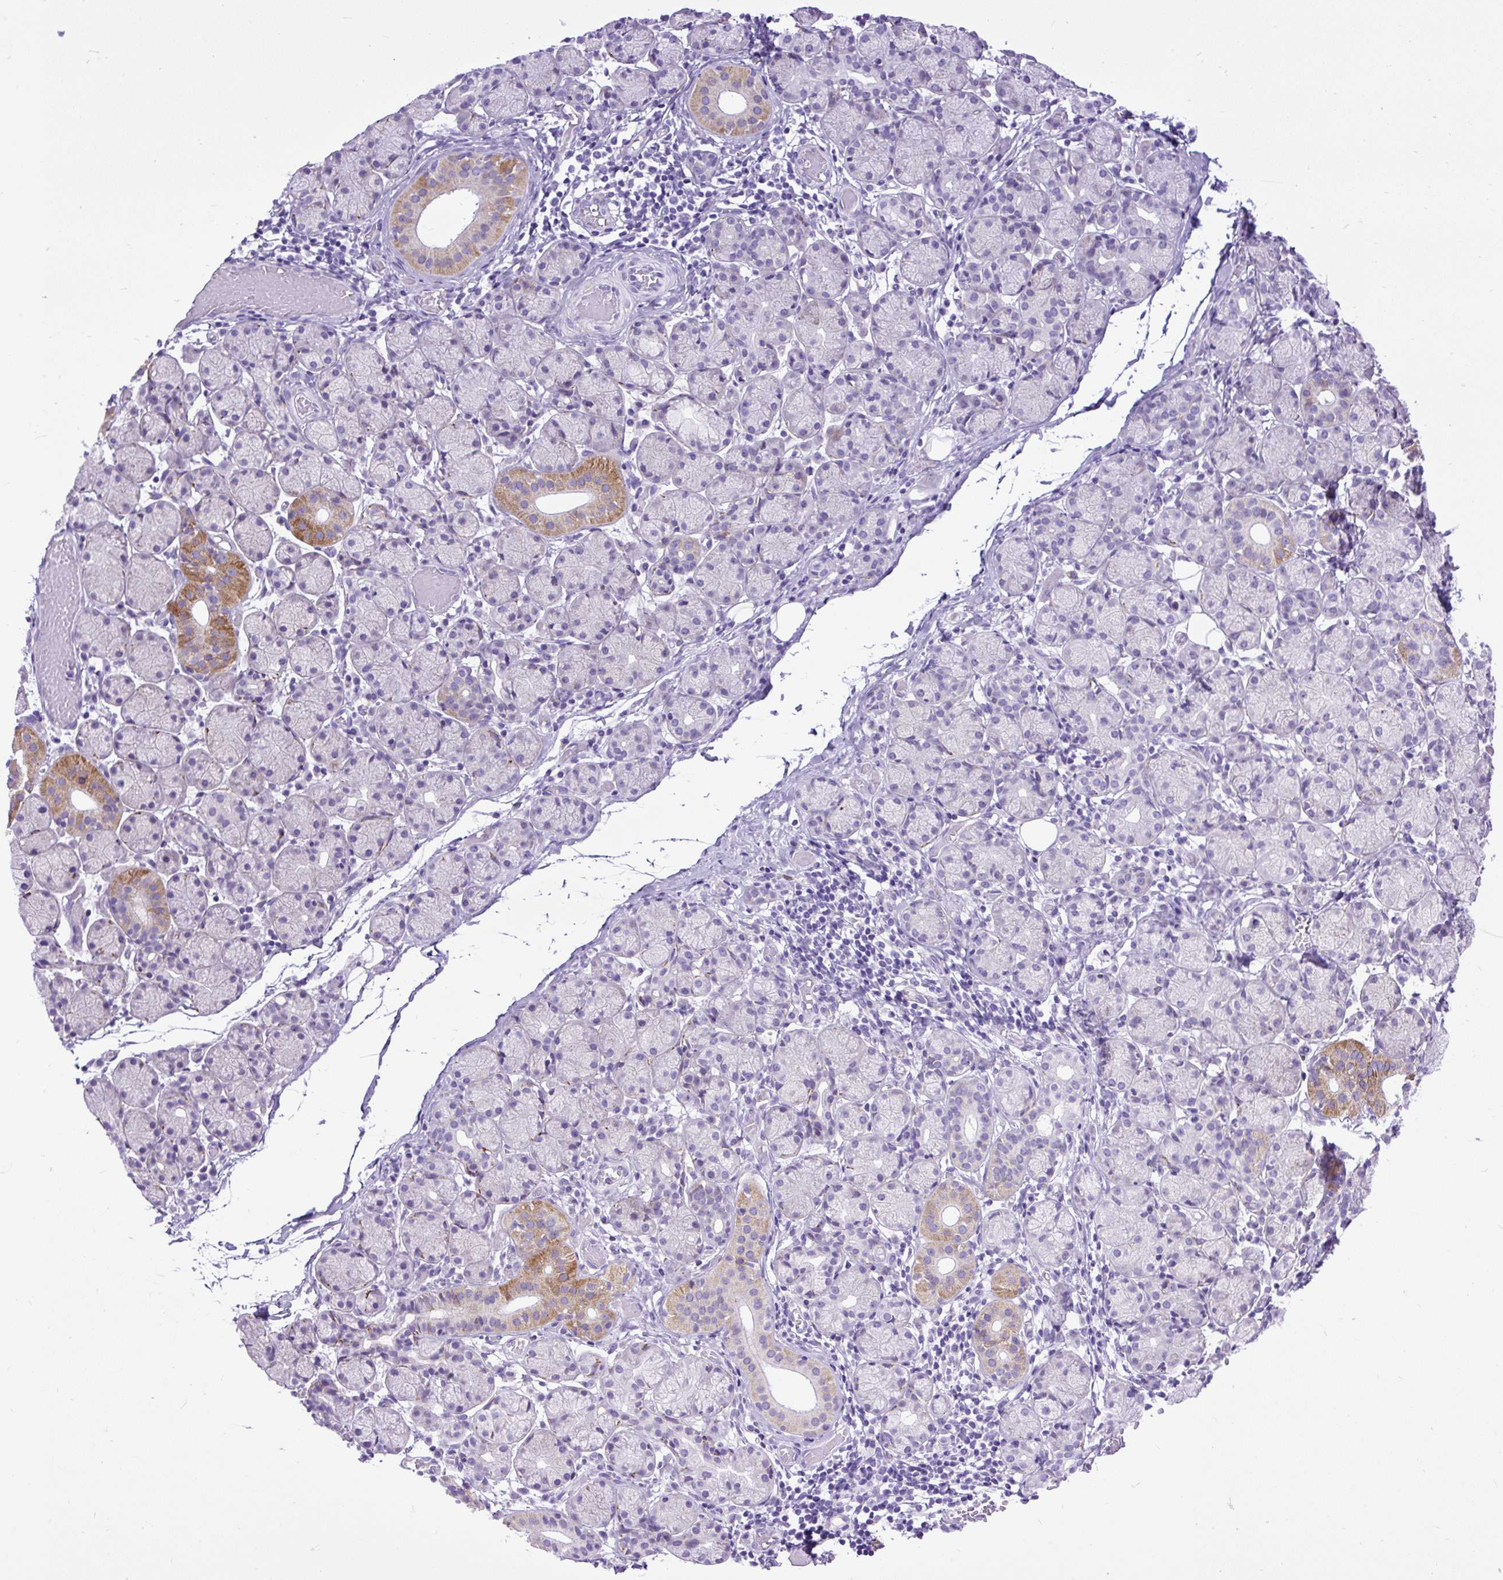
{"staining": {"intensity": "strong", "quantity": "<25%", "location": "cytoplasmic/membranous"}, "tissue": "salivary gland", "cell_type": "Glandular cells", "image_type": "normal", "snomed": [{"axis": "morphology", "description": "Normal tissue, NOS"}, {"axis": "topography", "description": "Salivary gland"}], "caption": "Protein expression analysis of unremarkable human salivary gland reveals strong cytoplasmic/membranous staining in about <25% of glandular cells.", "gene": "ZNF256", "patient": {"sex": "female", "age": 24}}